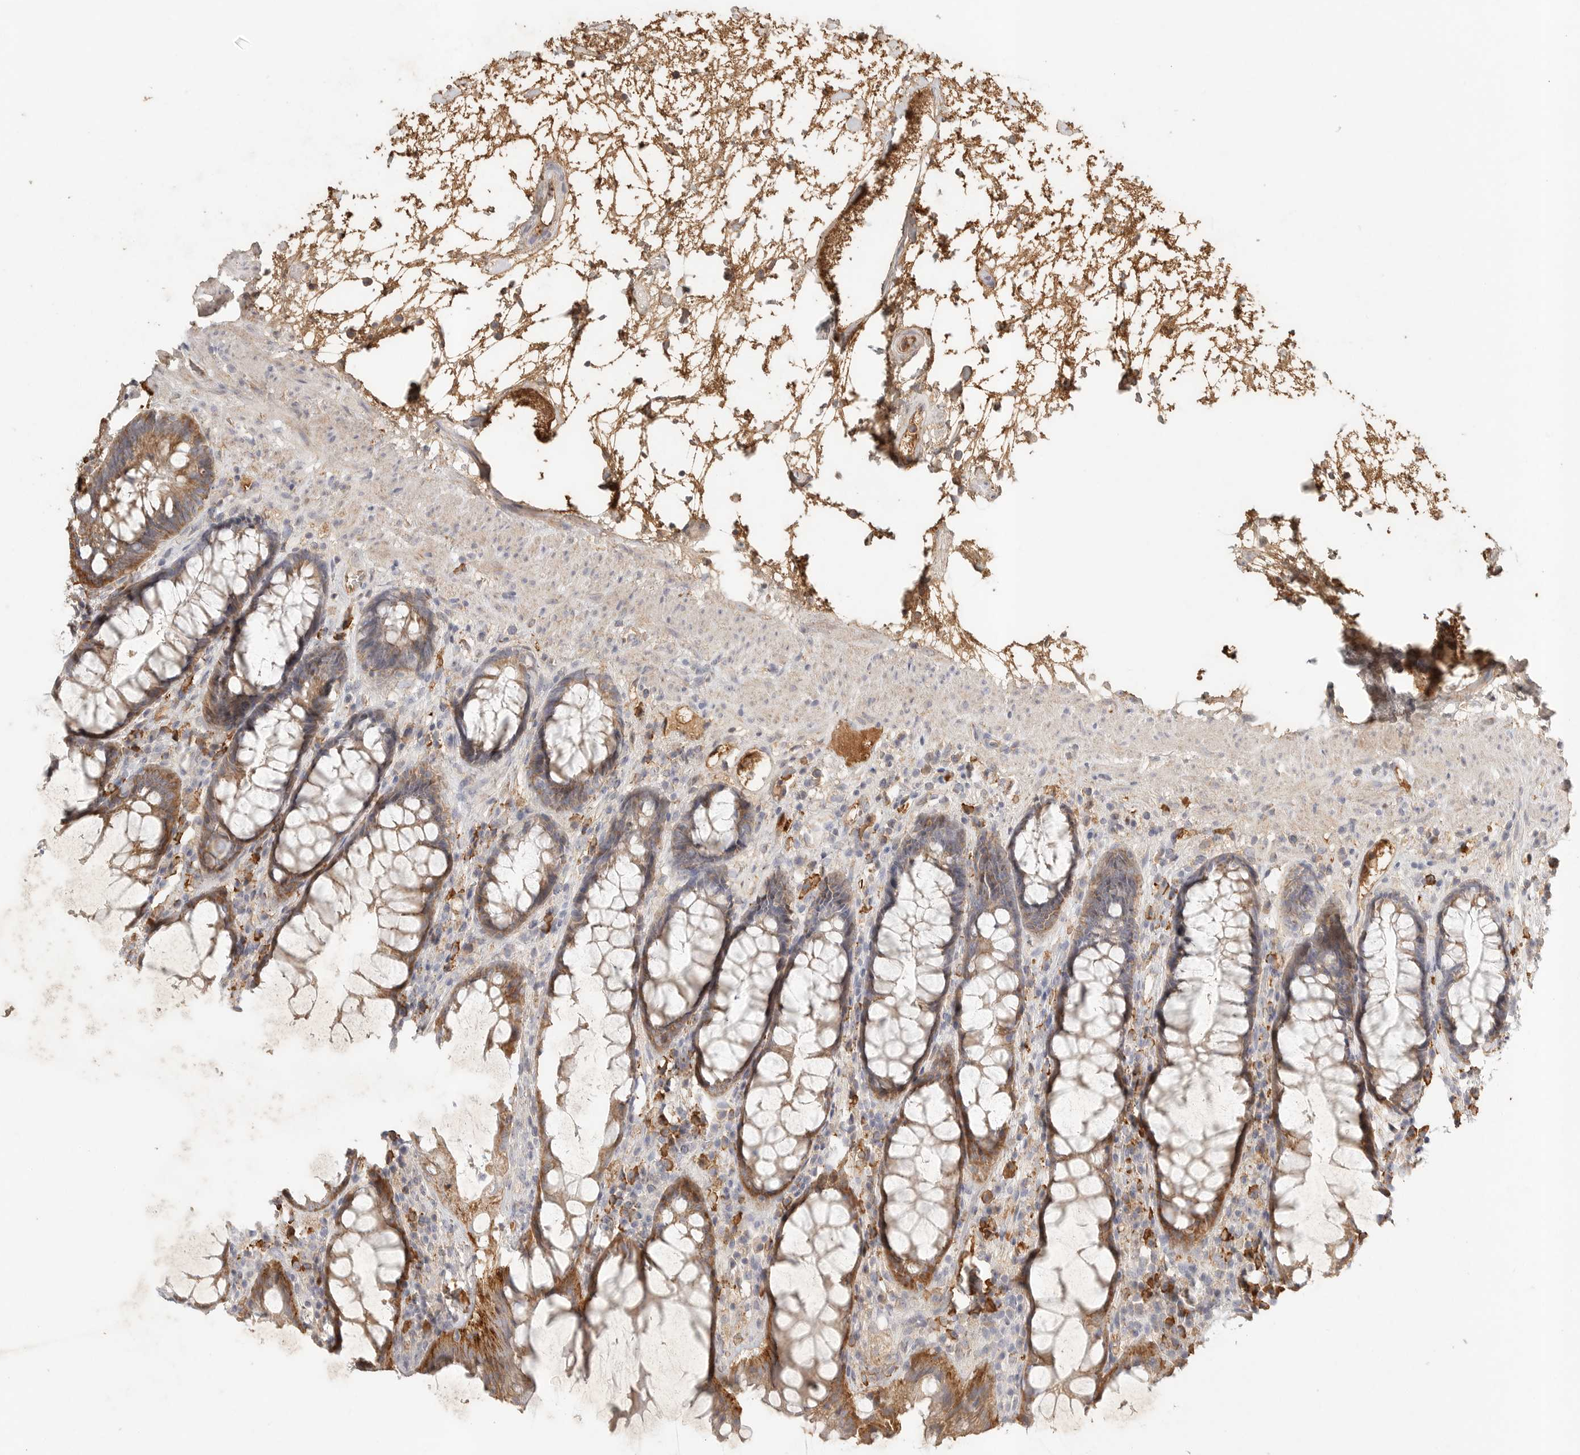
{"staining": {"intensity": "moderate", "quantity": ">75%", "location": "cytoplasmic/membranous"}, "tissue": "rectum", "cell_type": "Glandular cells", "image_type": "normal", "snomed": [{"axis": "morphology", "description": "Normal tissue, NOS"}, {"axis": "topography", "description": "Rectum"}], "caption": "Immunohistochemistry of unremarkable rectum shows medium levels of moderate cytoplasmic/membranous staining in approximately >75% of glandular cells. The protein is shown in brown color, while the nuclei are stained blue.", "gene": "SLC25A36", "patient": {"sex": "male", "age": 64}}